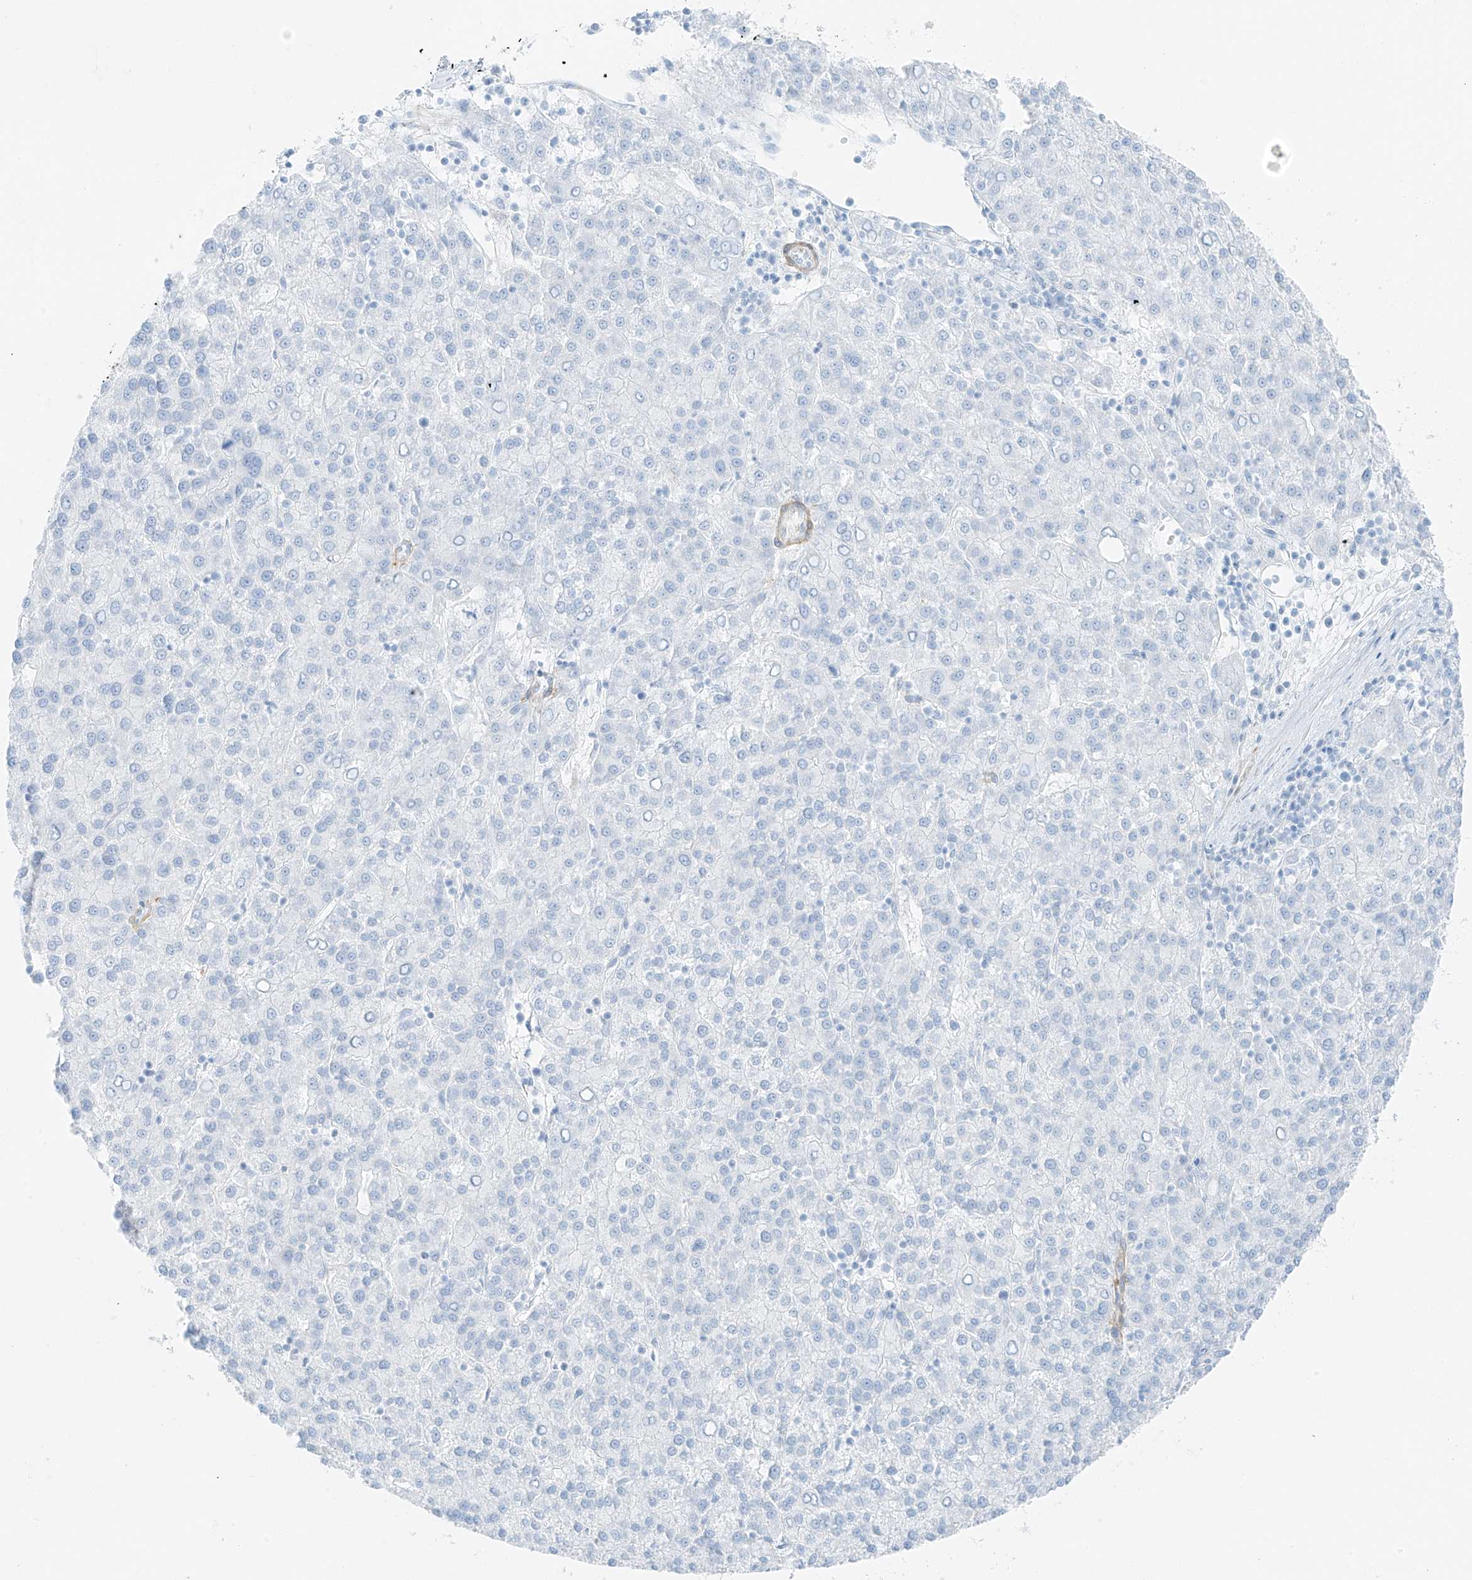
{"staining": {"intensity": "negative", "quantity": "none", "location": "none"}, "tissue": "liver cancer", "cell_type": "Tumor cells", "image_type": "cancer", "snomed": [{"axis": "morphology", "description": "Carcinoma, Hepatocellular, NOS"}, {"axis": "topography", "description": "Liver"}], "caption": "A micrograph of hepatocellular carcinoma (liver) stained for a protein exhibits no brown staining in tumor cells.", "gene": "SMCP", "patient": {"sex": "female", "age": 58}}